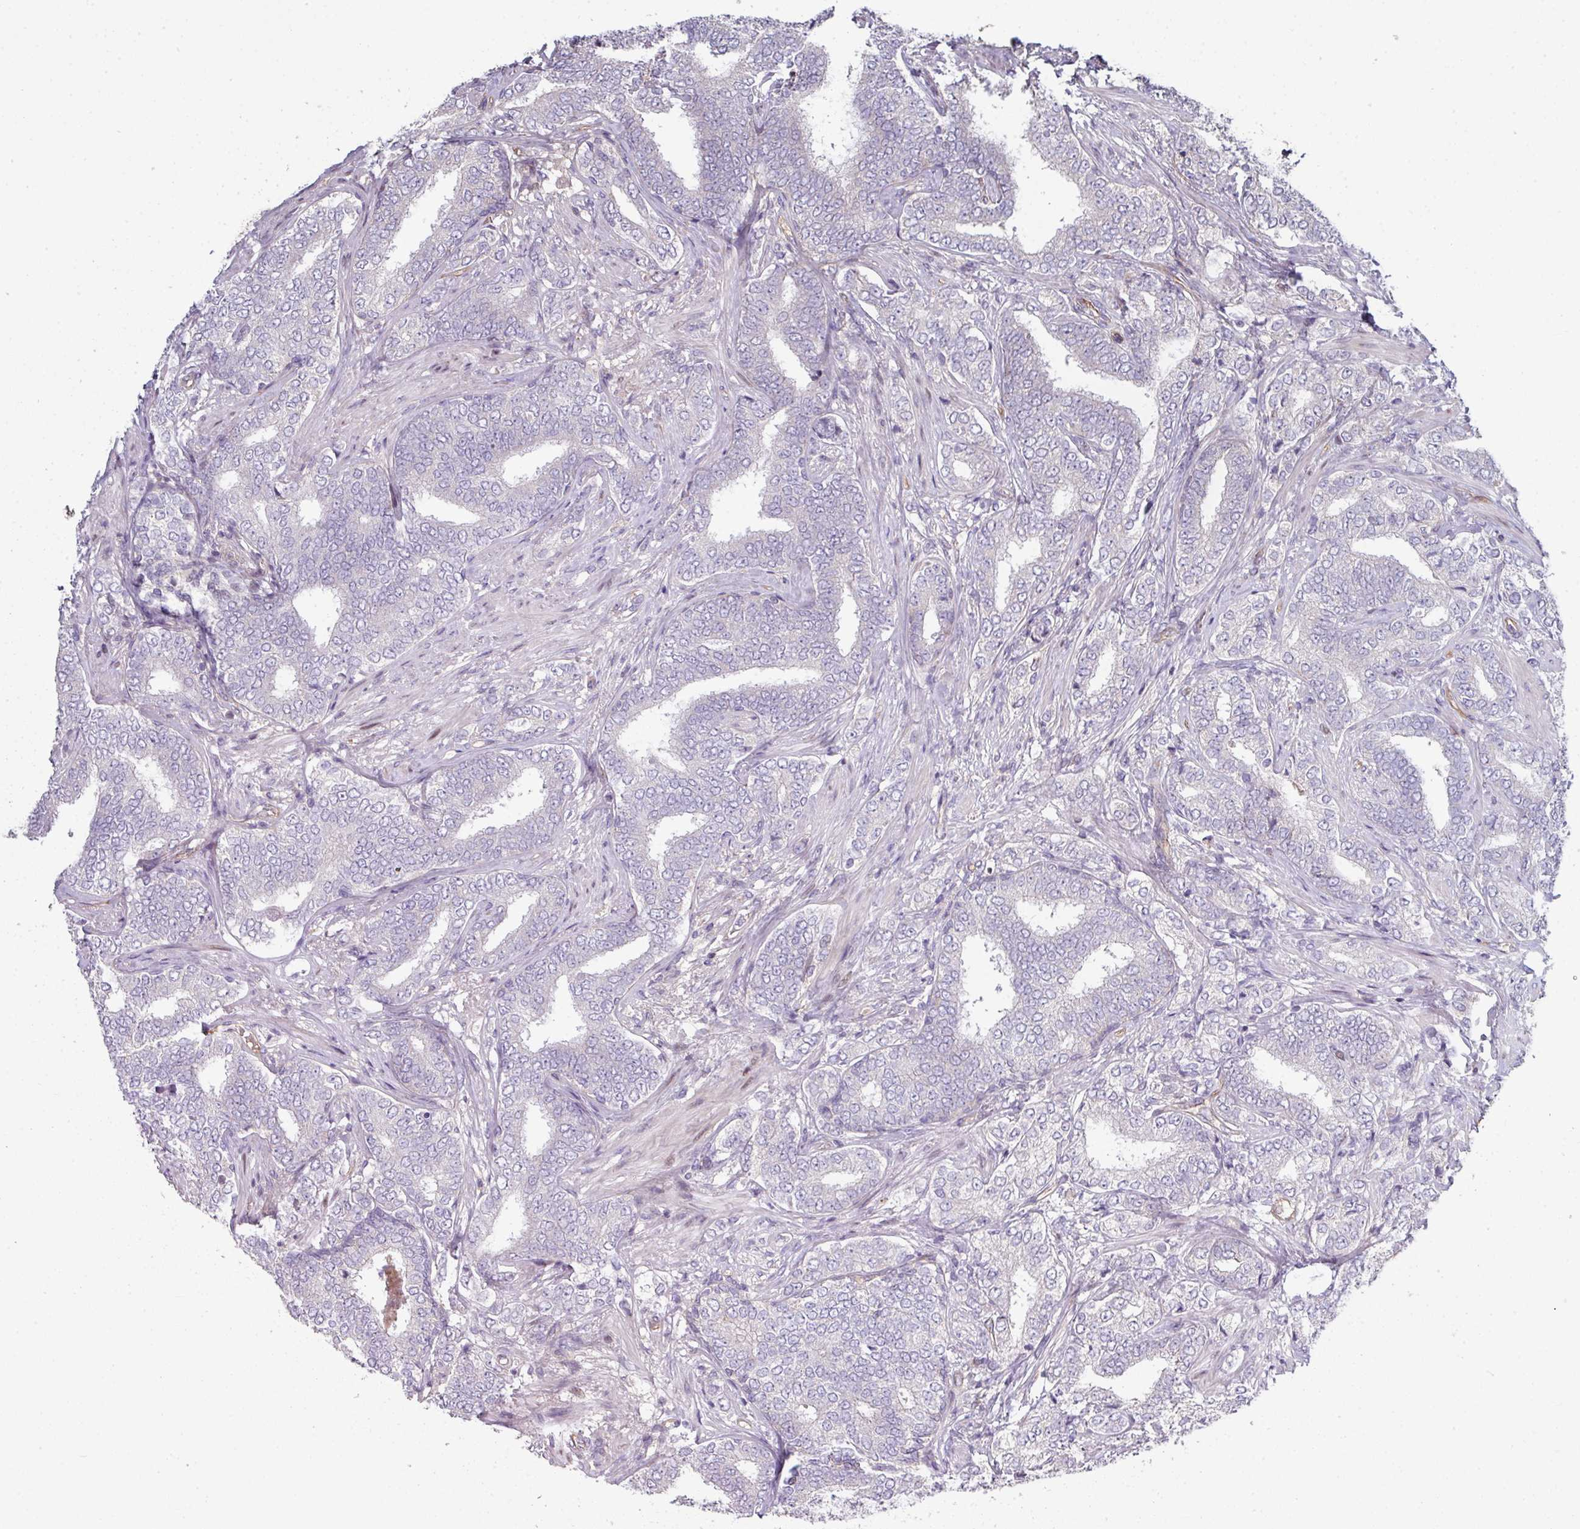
{"staining": {"intensity": "negative", "quantity": "none", "location": "none"}, "tissue": "prostate cancer", "cell_type": "Tumor cells", "image_type": "cancer", "snomed": [{"axis": "morphology", "description": "Adenocarcinoma, High grade"}, {"axis": "topography", "description": "Prostate"}], "caption": "High power microscopy photomicrograph of an immunohistochemistry photomicrograph of prostate cancer (high-grade adenocarcinoma), revealing no significant staining in tumor cells.", "gene": "ANO9", "patient": {"sex": "male", "age": 72}}